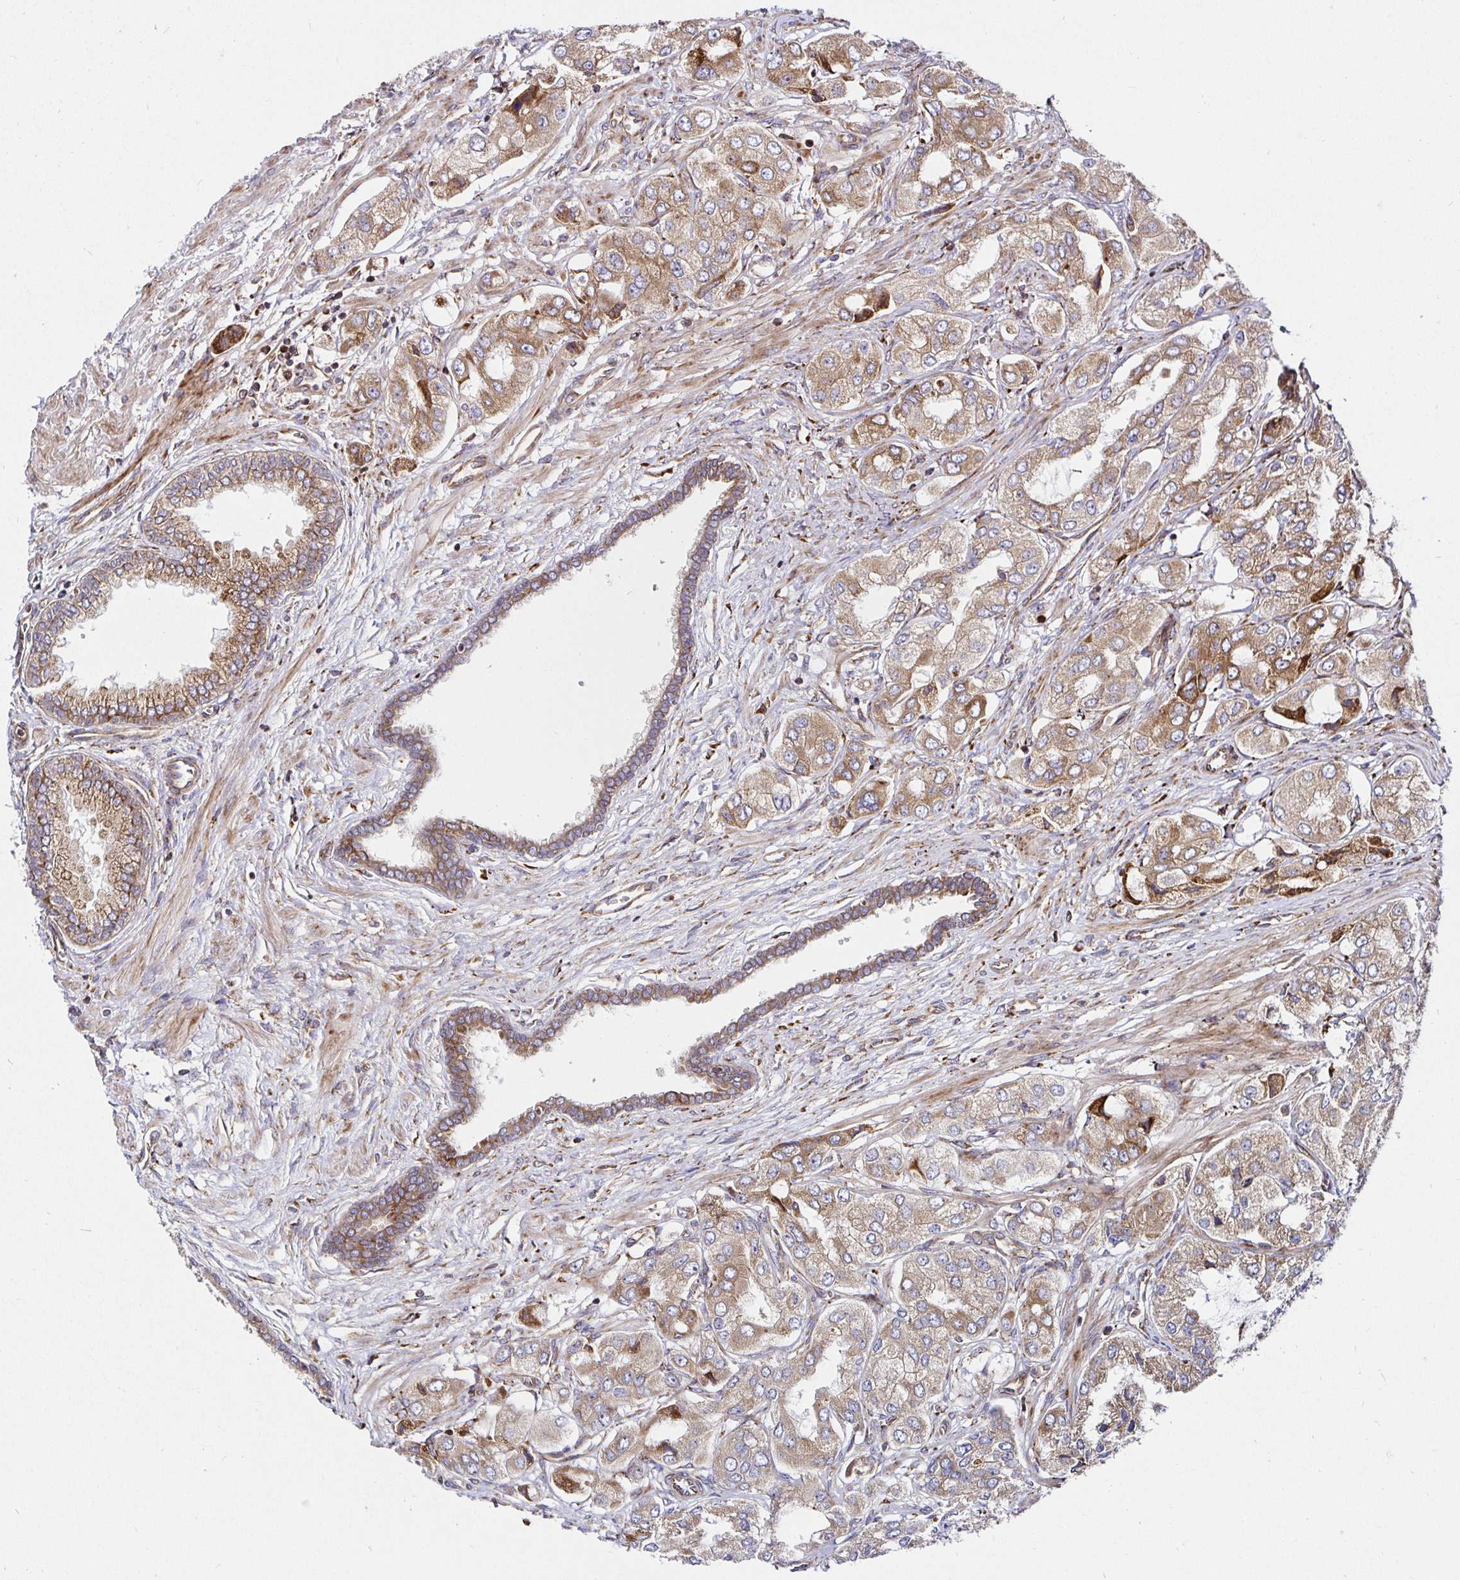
{"staining": {"intensity": "moderate", "quantity": ">75%", "location": "cytoplasmic/membranous"}, "tissue": "prostate cancer", "cell_type": "Tumor cells", "image_type": "cancer", "snomed": [{"axis": "morphology", "description": "Adenocarcinoma, Low grade"}, {"axis": "topography", "description": "Prostate"}], "caption": "Tumor cells show moderate cytoplasmic/membranous positivity in about >75% of cells in prostate cancer. Immunohistochemistry (ihc) stains the protein of interest in brown and the nuclei are stained blue.", "gene": "SMYD3", "patient": {"sex": "male", "age": 69}}